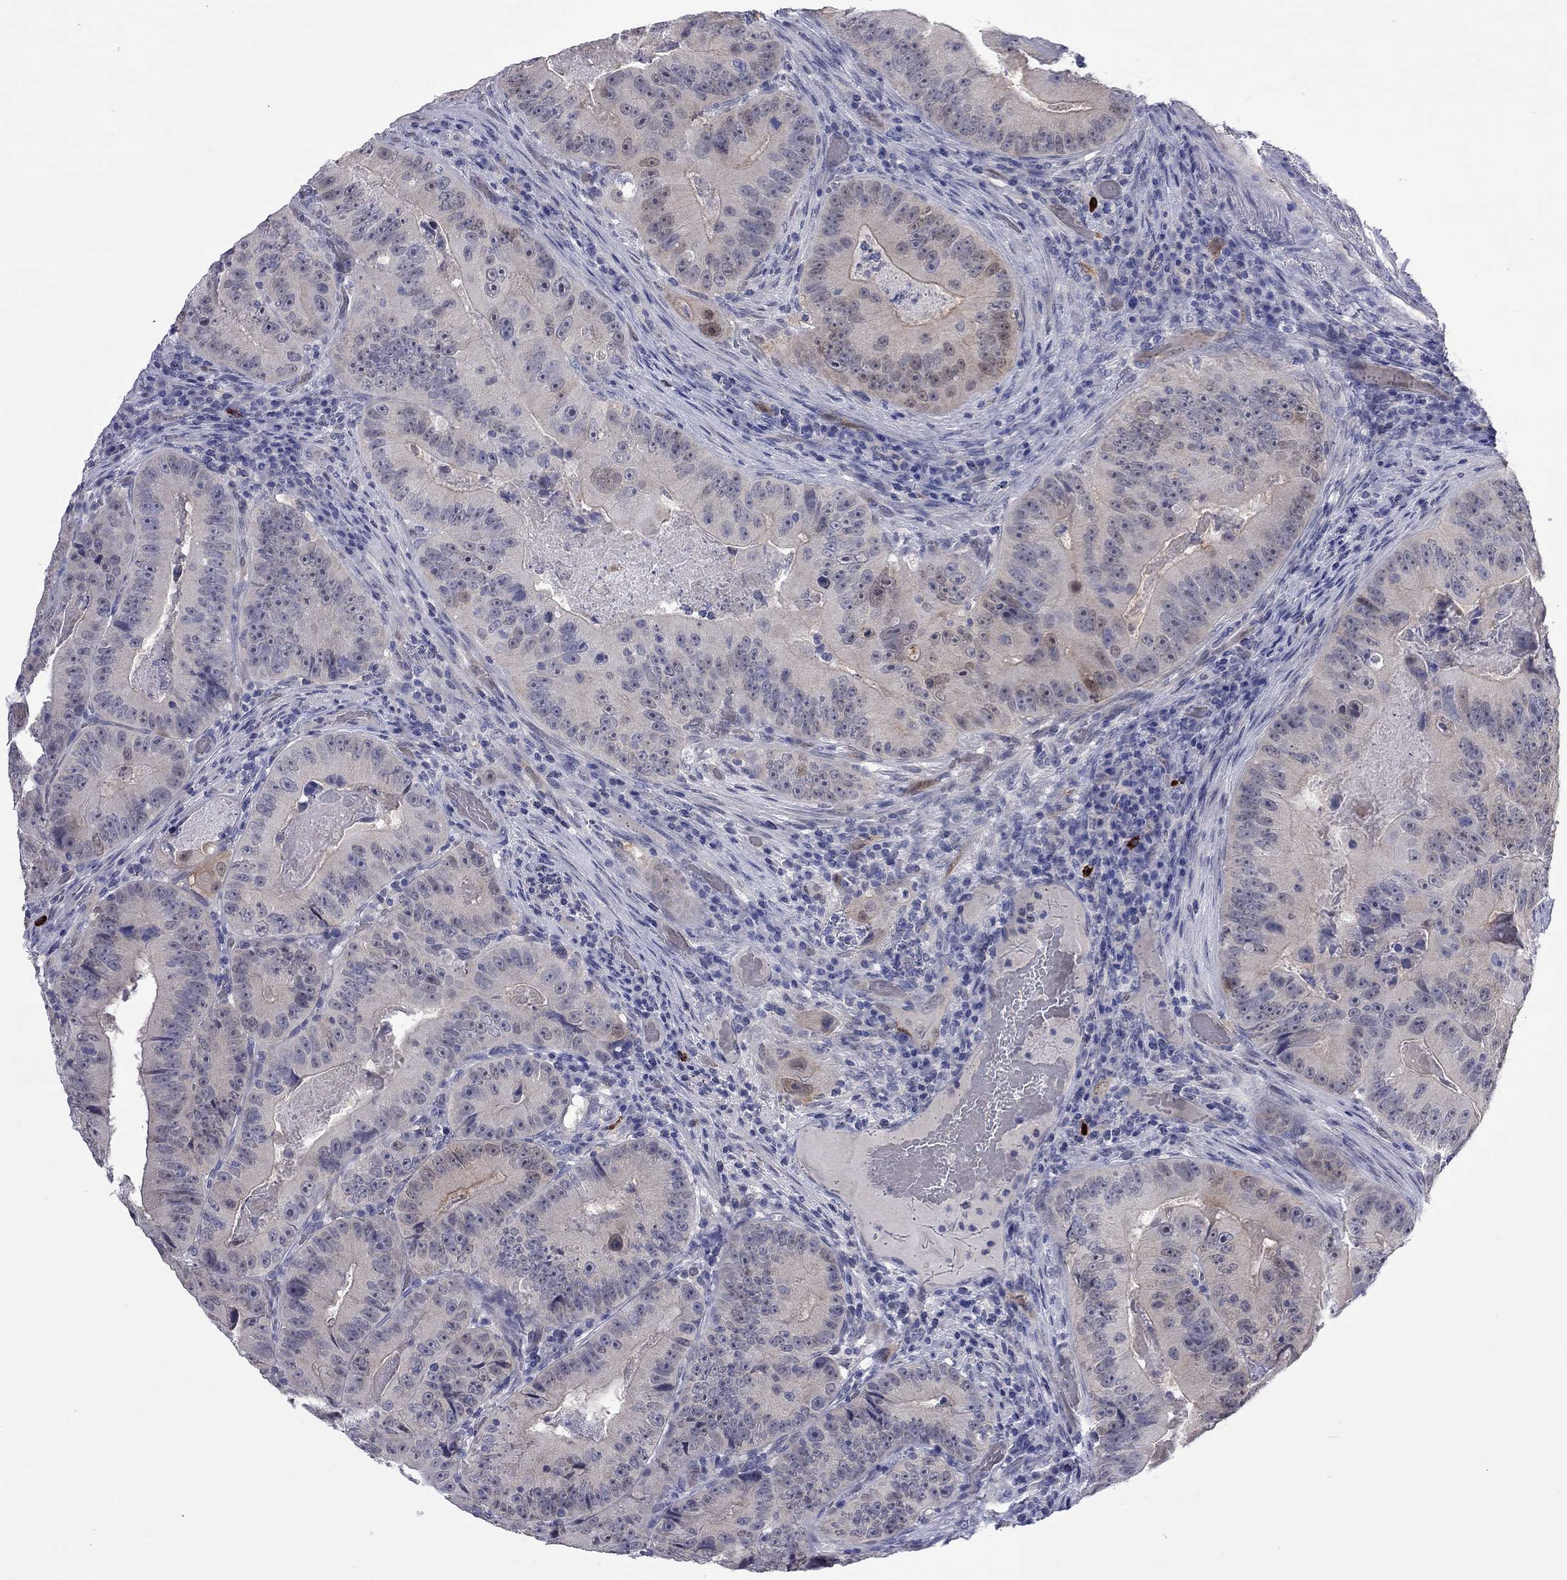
{"staining": {"intensity": "negative", "quantity": "none", "location": "none"}, "tissue": "colorectal cancer", "cell_type": "Tumor cells", "image_type": "cancer", "snomed": [{"axis": "morphology", "description": "Adenocarcinoma, NOS"}, {"axis": "topography", "description": "Colon"}], "caption": "High magnification brightfield microscopy of colorectal cancer stained with DAB (3,3'-diaminobenzidine) (brown) and counterstained with hematoxylin (blue): tumor cells show no significant positivity.", "gene": "CTNNBIP1", "patient": {"sex": "female", "age": 86}}